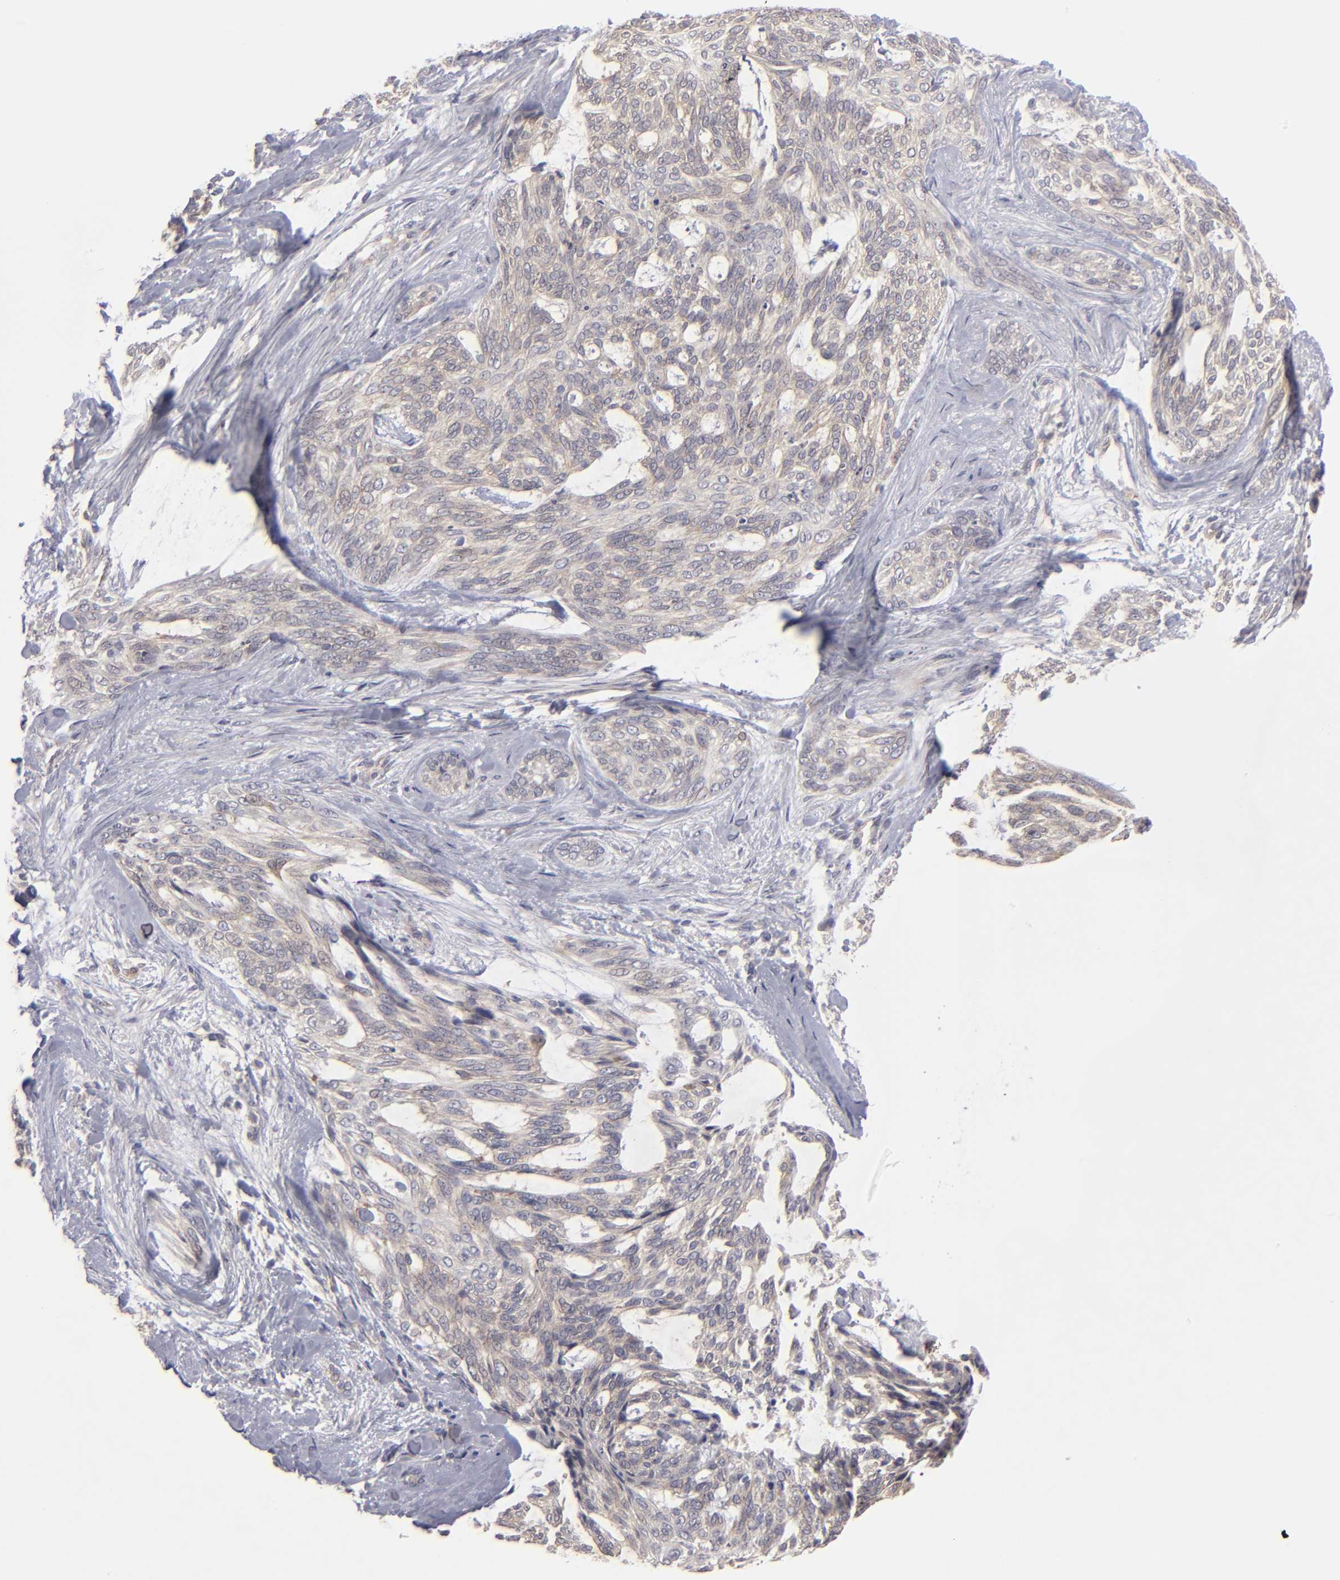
{"staining": {"intensity": "weak", "quantity": "25%-75%", "location": "cytoplasmic/membranous"}, "tissue": "skin cancer", "cell_type": "Tumor cells", "image_type": "cancer", "snomed": [{"axis": "morphology", "description": "Normal tissue, NOS"}, {"axis": "morphology", "description": "Basal cell carcinoma"}, {"axis": "topography", "description": "Skin"}], "caption": "Protein staining of skin cancer tissue exhibits weak cytoplasmic/membranous positivity in approximately 25%-75% of tumor cells.", "gene": "CEP97", "patient": {"sex": "female", "age": 71}}